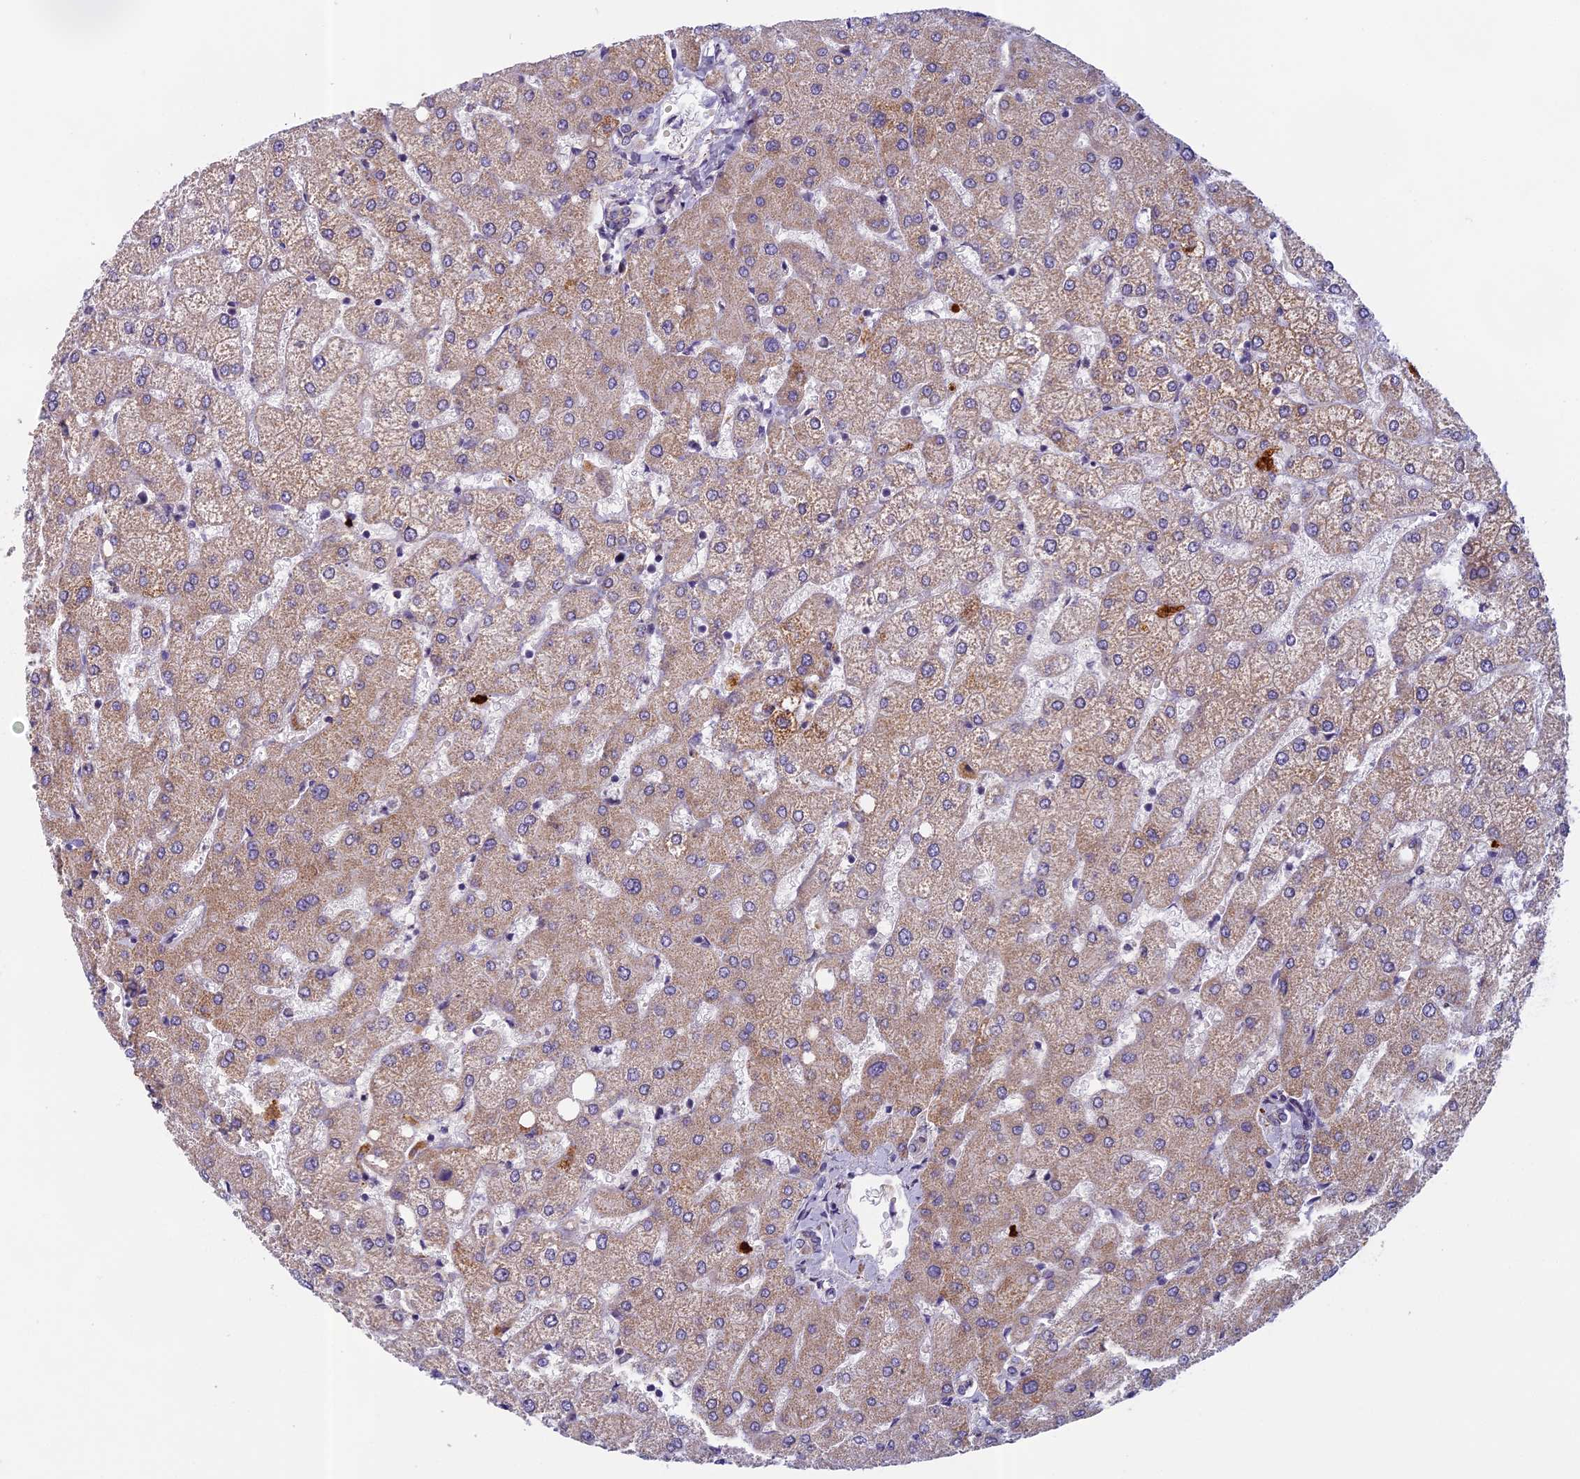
{"staining": {"intensity": "negative", "quantity": "none", "location": "none"}, "tissue": "liver", "cell_type": "Cholangiocytes", "image_type": "normal", "snomed": [{"axis": "morphology", "description": "Normal tissue, NOS"}, {"axis": "topography", "description": "Liver"}], "caption": "High magnification brightfield microscopy of normal liver stained with DAB (brown) and counterstained with hematoxylin (blue): cholangiocytes show no significant positivity. (Stains: DAB immunohistochemistry (IHC) with hematoxylin counter stain, Microscopy: brightfield microscopy at high magnification).", "gene": "SEMA7A", "patient": {"sex": "female", "age": 54}}